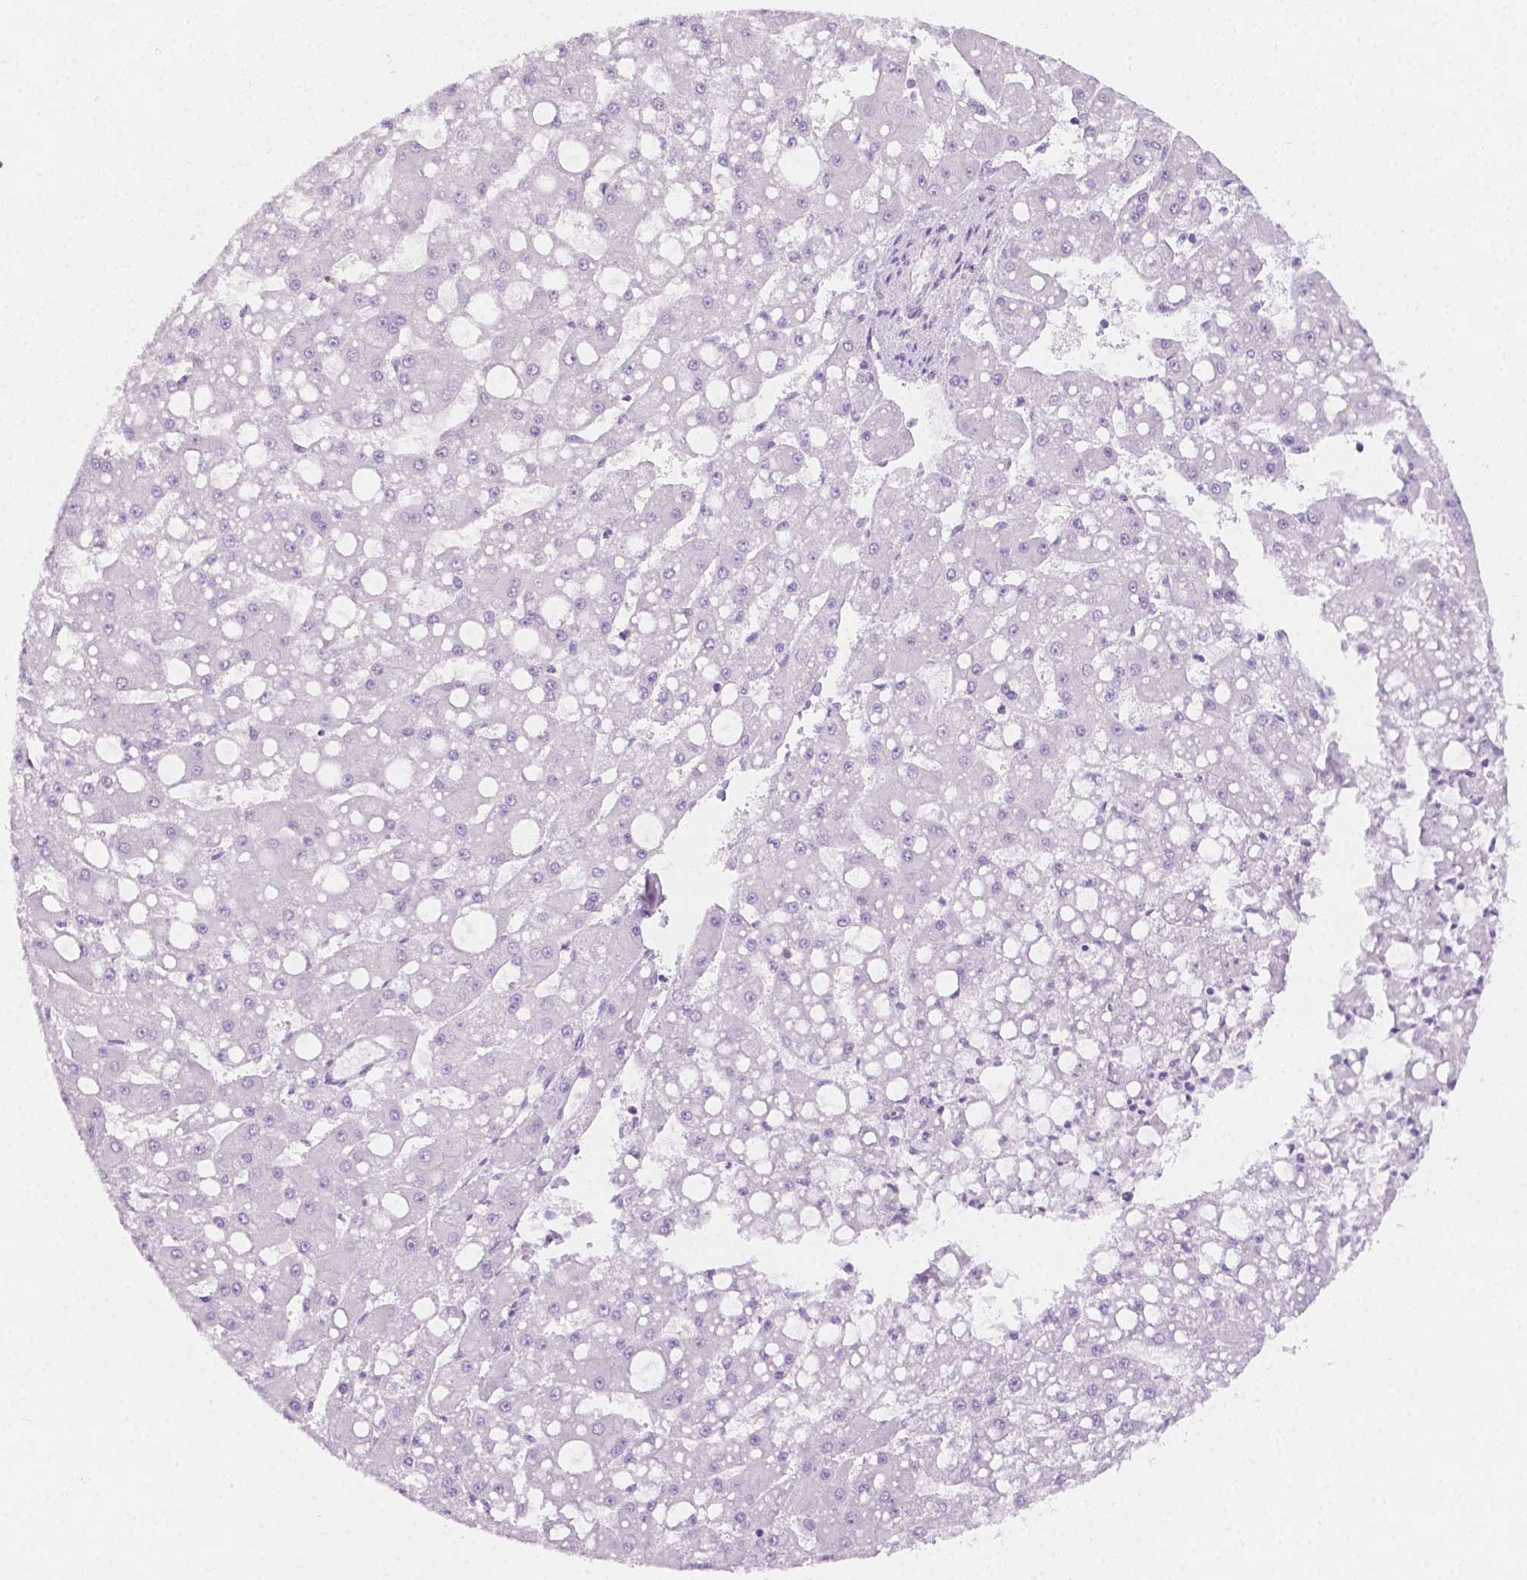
{"staining": {"intensity": "negative", "quantity": "none", "location": "none"}, "tissue": "liver cancer", "cell_type": "Tumor cells", "image_type": "cancer", "snomed": [{"axis": "morphology", "description": "Carcinoma, Hepatocellular, NOS"}, {"axis": "topography", "description": "Liver"}], "caption": "Histopathology image shows no significant protein staining in tumor cells of liver hepatocellular carcinoma.", "gene": "SGTB", "patient": {"sex": "male", "age": 67}}